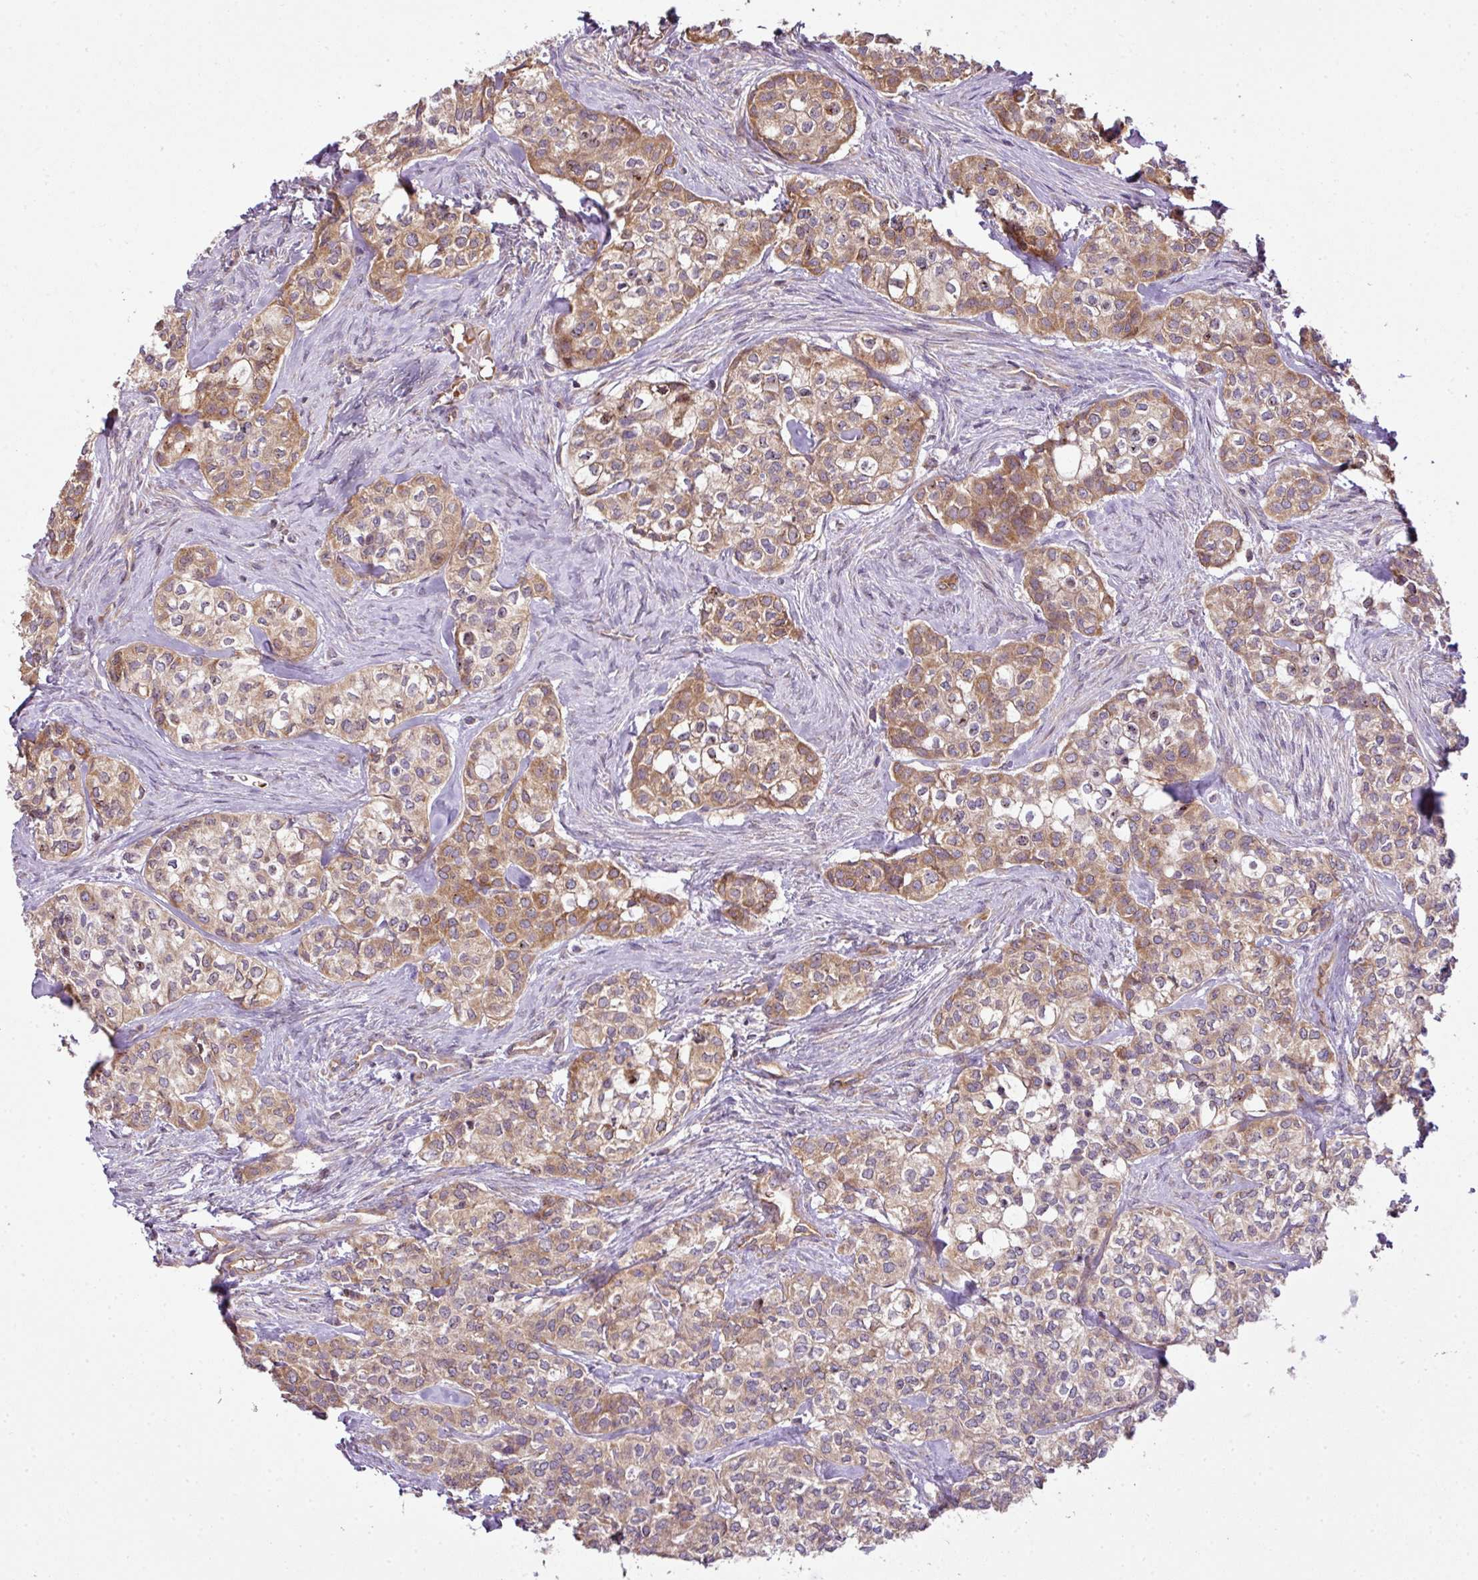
{"staining": {"intensity": "moderate", "quantity": ">75%", "location": "cytoplasmic/membranous"}, "tissue": "head and neck cancer", "cell_type": "Tumor cells", "image_type": "cancer", "snomed": [{"axis": "morphology", "description": "Adenocarcinoma, NOS"}, {"axis": "topography", "description": "Head-Neck"}], "caption": "The photomicrograph displays staining of head and neck cancer, revealing moderate cytoplasmic/membranous protein positivity (brown color) within tumor cells.", "gene": "COX18", "patient": {"sex": "male", "age": 81}}